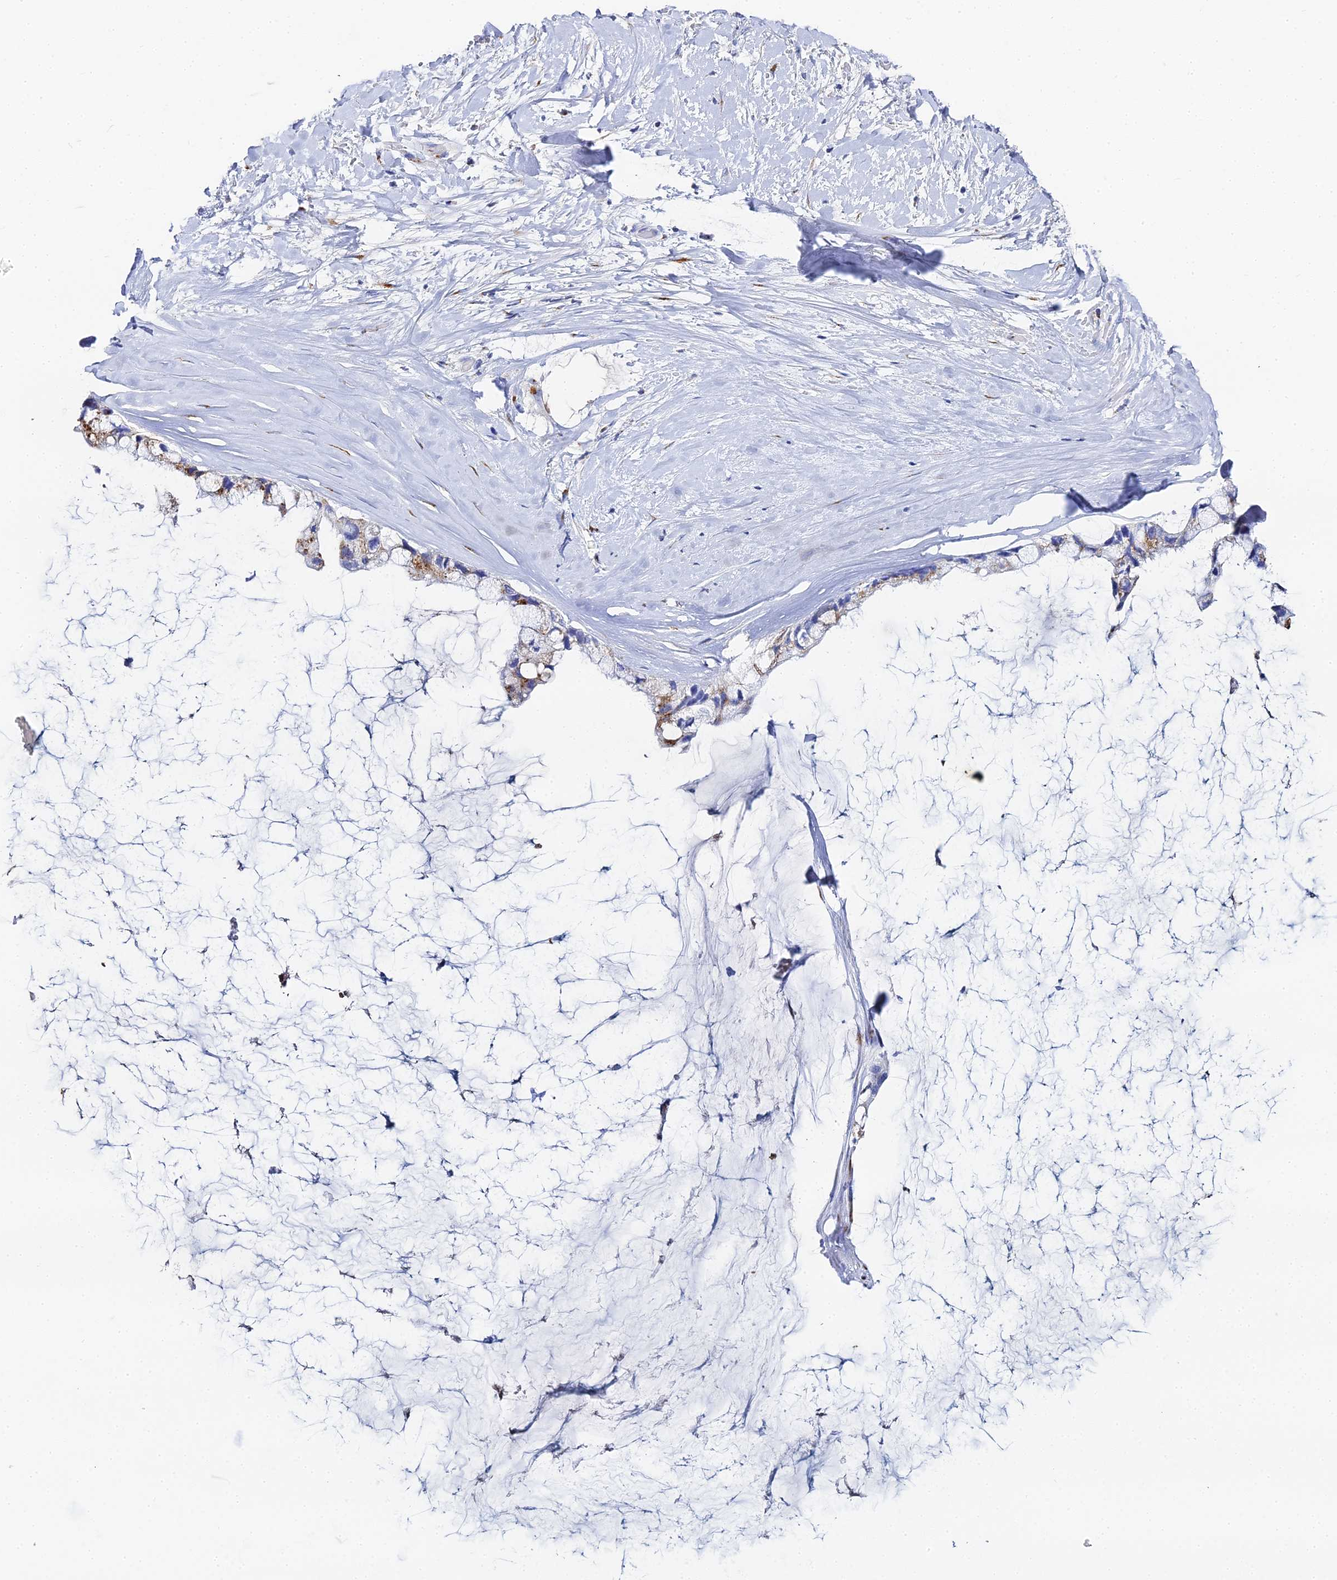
{"staining": {"intensity": "moderate", "quantity": "25%-75%", "location": "cytoplasmic/membranous"}, "tissue": "ovarian cancer", "cell_type": "Tumor cells", "image_type": "cancer", "snomed": [{"axis": "morphology", "description": "Cystadenocarcinoma, mucinous, NOS"}, {"axis": "topography", "description": "Ovary"}], "caption": "Immunohistochemistry photomicrograph of human ovarian cancer (mucinous cystadenocarcinoma) stained for a protein (brown), which demonstrates medium levels of moderate cytoplasmic/membranous expression in about 25%-75% of tumor cells.", "gene": "ENSG00000268674", "patient": {"sex": "female", "age": 39}}